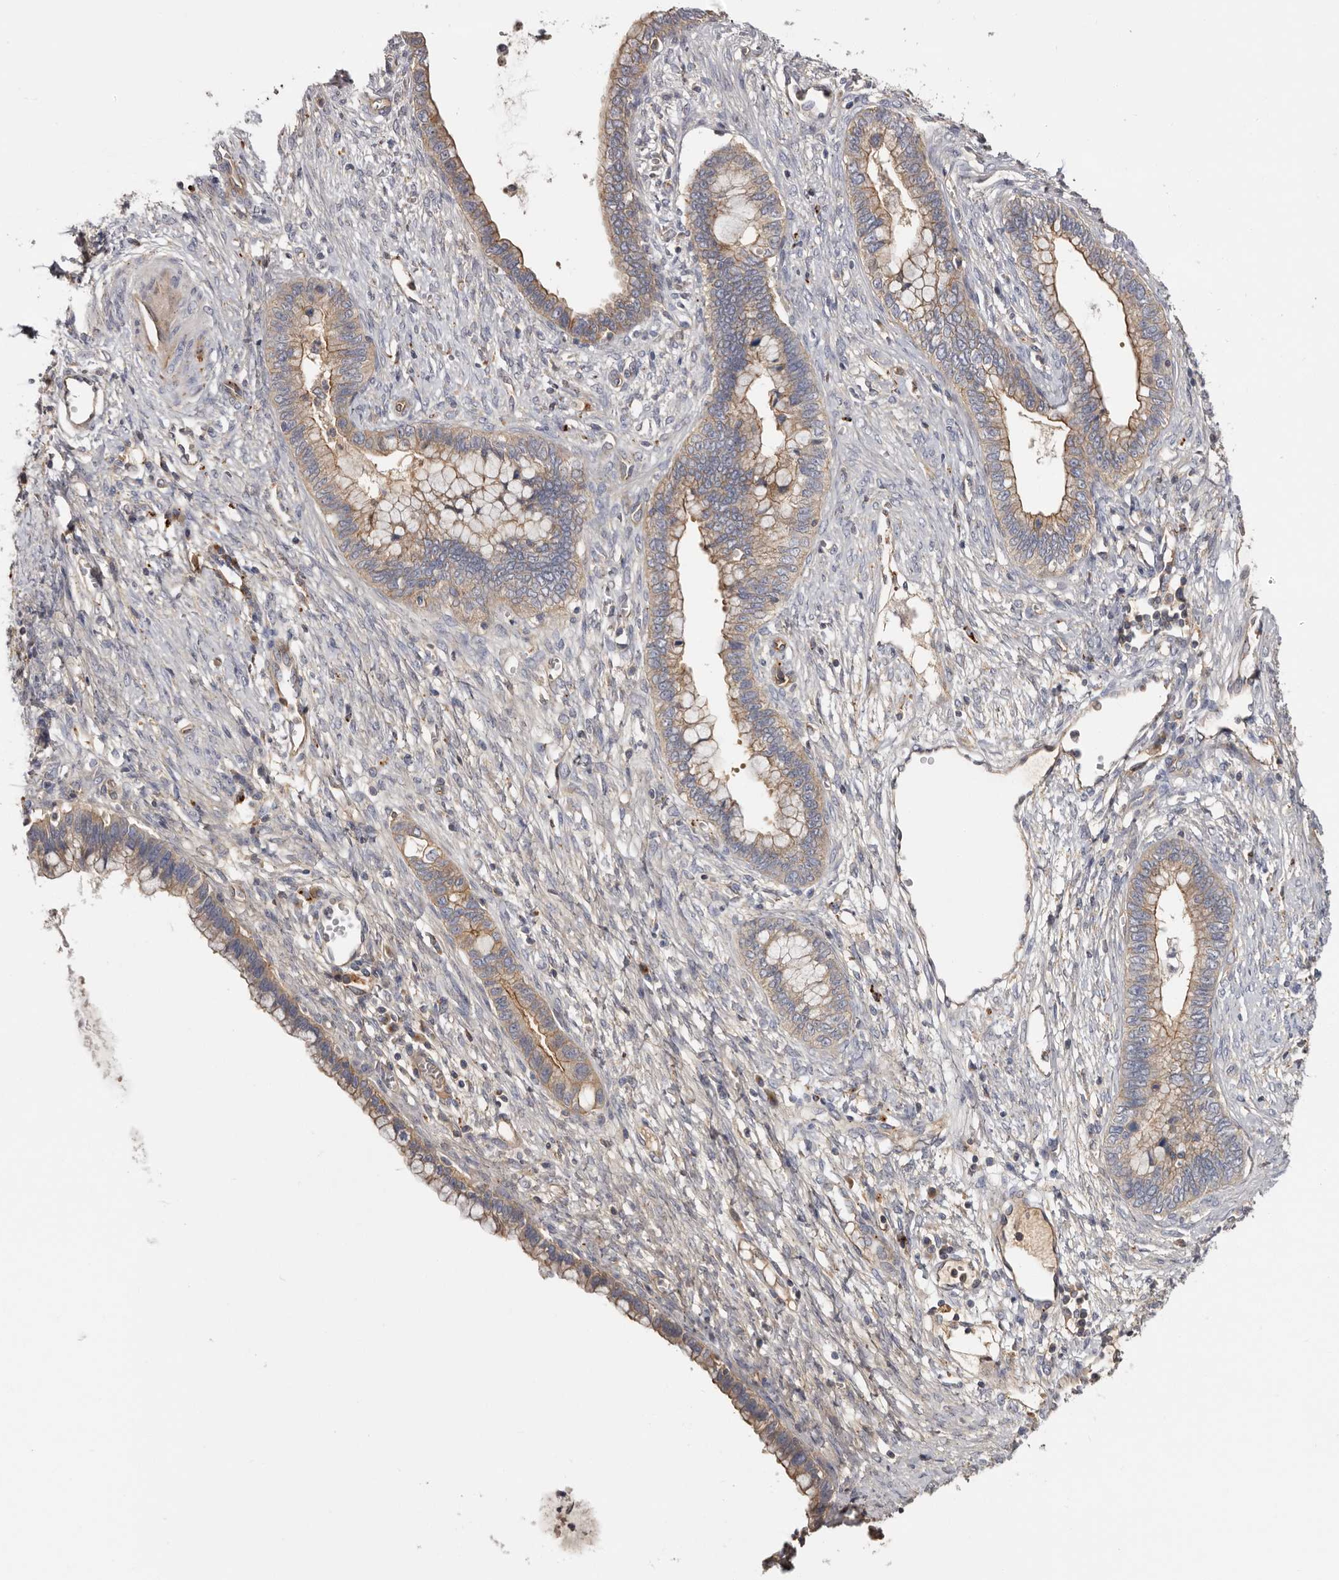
{"staining": {"intensity": "moderate", "quantity": ">75%", "location": "cytoplasmic/membranous"}, "tissue": "cervical cancer", "cell_type": "Tumor cells", "image_type": "cancer", "snomed": [{"axis": "morphology", "description": "Adenocarcinoma, NOS"}, {"axis": "topography", "description": "Cervix"}], "caption": "A brown stain highlights moderate cytoplasmic/membranous expression of a protein in cervical cancer (adenocarcinoma) tumor cells.", "gene": "INKA2", "patient": {"sex": "female", "age": 44}}